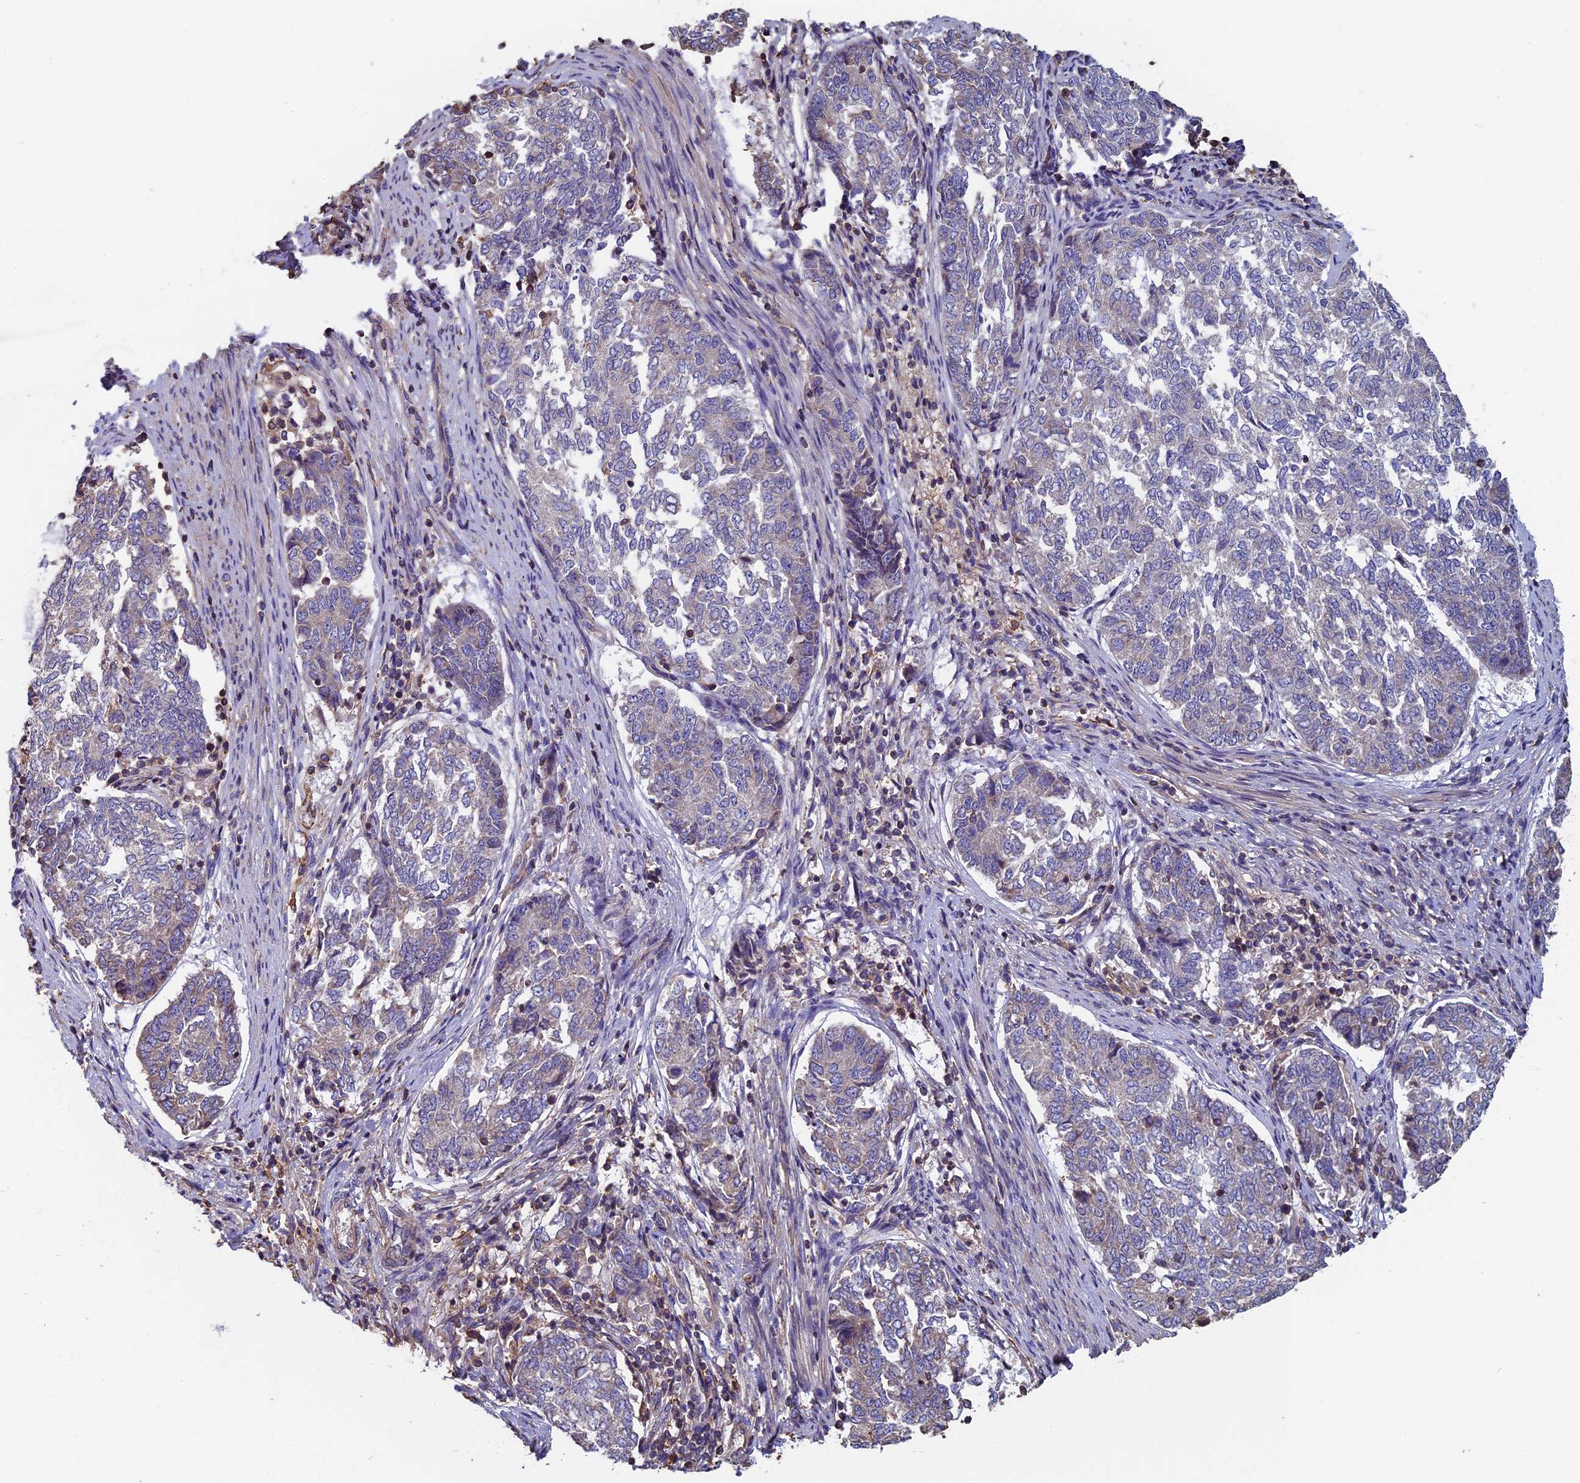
{"staining": {"intensity": "weak", "quantity": "<25%", "location": "cytoplasmic/membranous"}, "tissue": "endometrial cancer", "cell_type": "Tumor cells", "image_type": "cancer", "snomed": [{"axis": "morphology", "description": "Adenocarcinoma, NOS"}, {"axis": "topography", "description": "Endometrium"}], "caption": "Immunohistochemistry (IHC) micrograph of human endometrial adenocarcinoma stained for a protein (brown), which displays no positivity in tumor cells. (DAB (3,3'-diaminobenzidine) IHC with hematoxylin counter stain).", "gene": "CCDC153", "patient": {"sex": "female", "age": 80}}